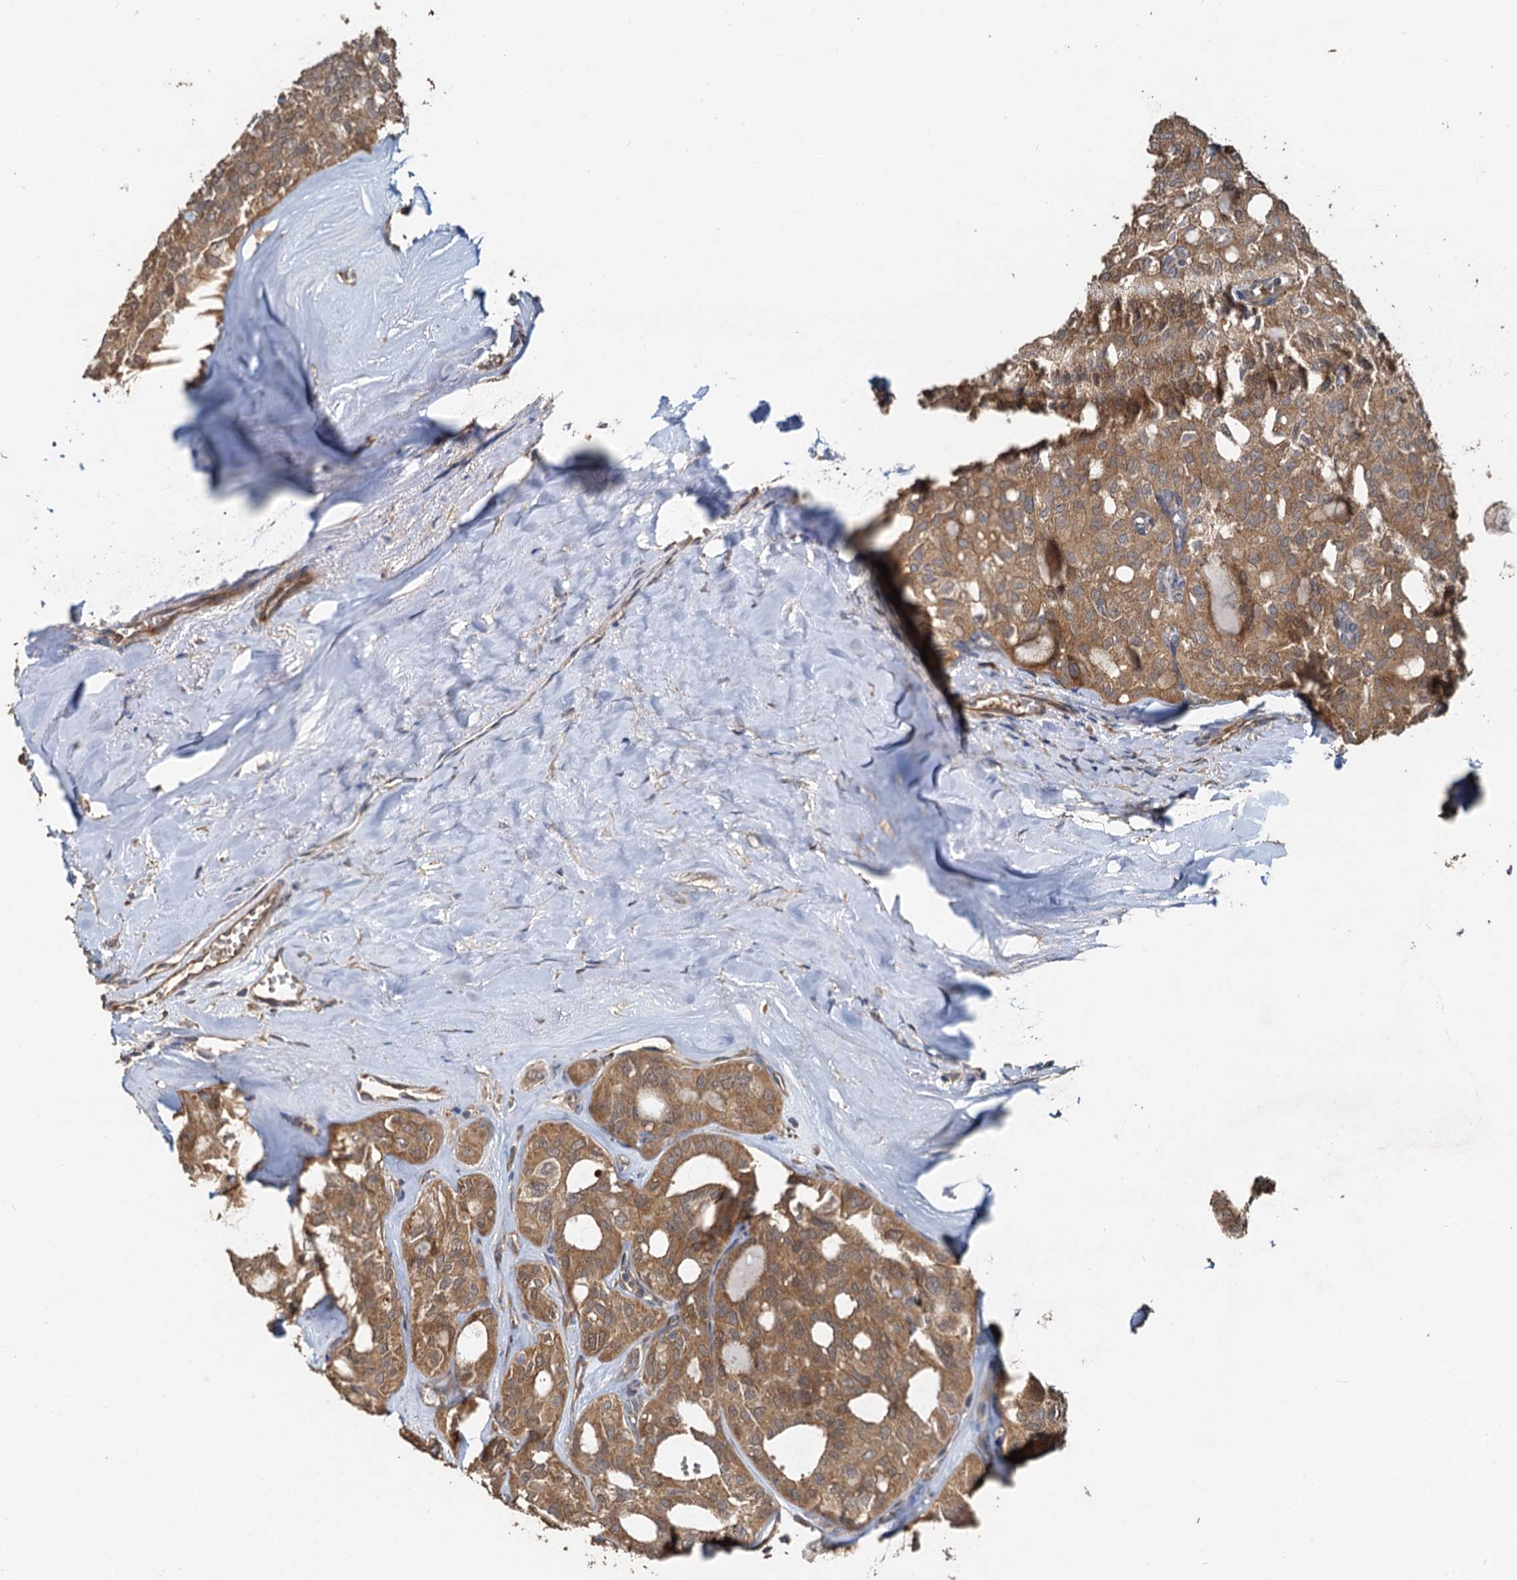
{"staining": {"intensity": "moderate", "quantity": ">75%", "location": "cytoplasmic/membranous"}, "tissue": "thyroid cancer", "cell_type": "Tumor cells", "image_type": "cancer", "snomed": [{"axis": "morphology", "description": "Follicular adenoma carcinoma, NOS"}, {"axis": "topography", "description": "Thyroid gland"}], "caption": "IHC image of neoplastic tissue: human thyroid cancer stained using IHC exhibits medium levels of moderate protein expression localized specifically in the cytoplasmic/membranous of tumor cells, appearing as a cytoplasmic/membranous brown color.", "gene": "HYI", "patient": {"sex": "male", "age": 75}}